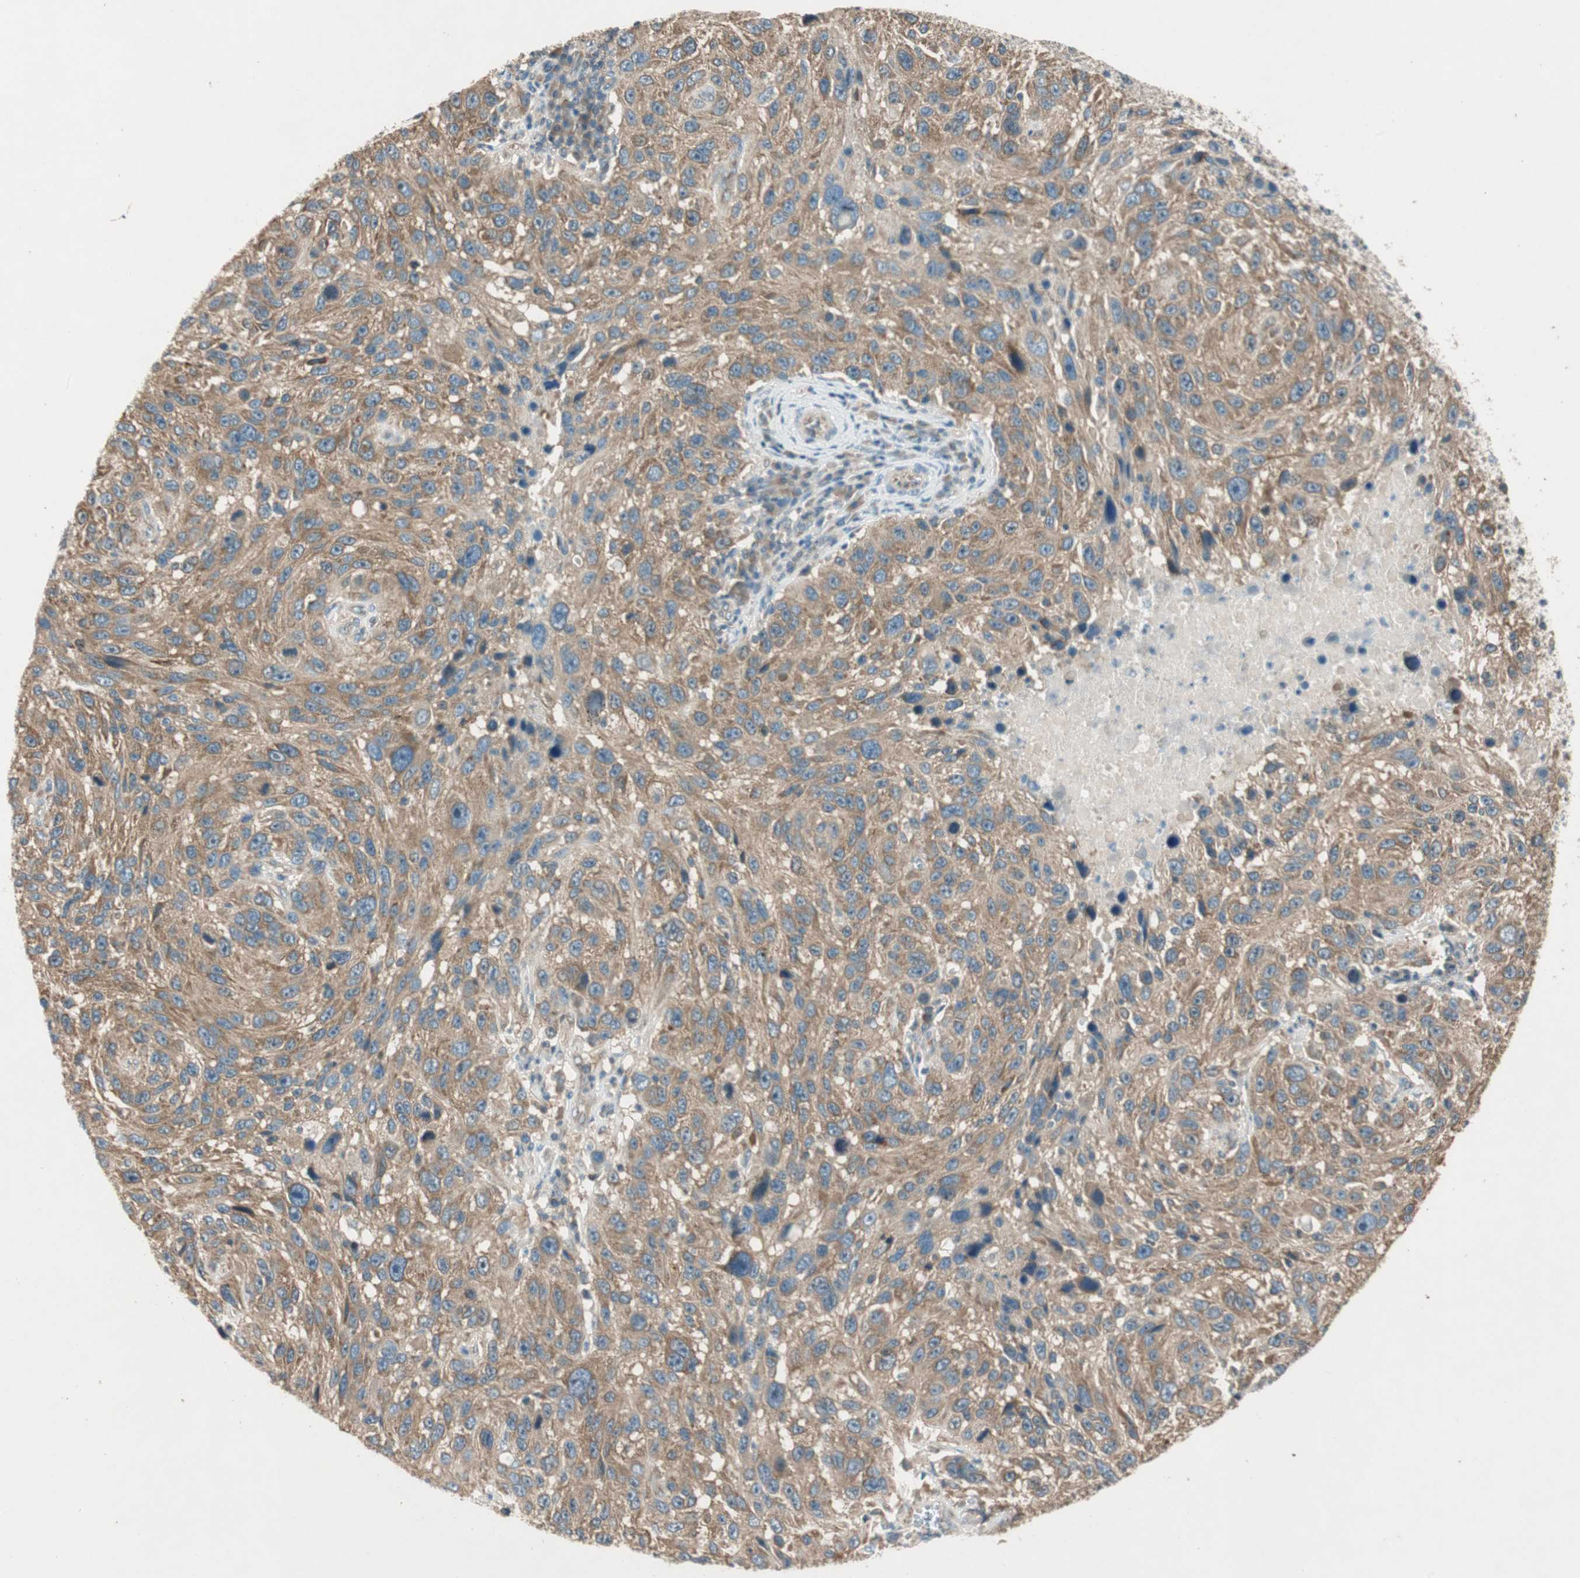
{"staining": {"intensity": "moderate", "quantity": ">75%", "location": "cytoplasmic/membranous"}, "tissue": "melanoma", "cell_type": "Tumor cells", "image_type": "cancer", "snomed": [{"axis": "morphology", "description": "Malignant melanoma, NOS"}, {"axis": "topography", "description": "Skin"}], "caption": "Brown immunohistochemical staining in human malignant melanoma demonstrates moderate cytoplasmic/membranous positivity in about >75% of tumor cells.", "gene": "CC2D1A", "patient": {"sex": "male", "age": 53}}